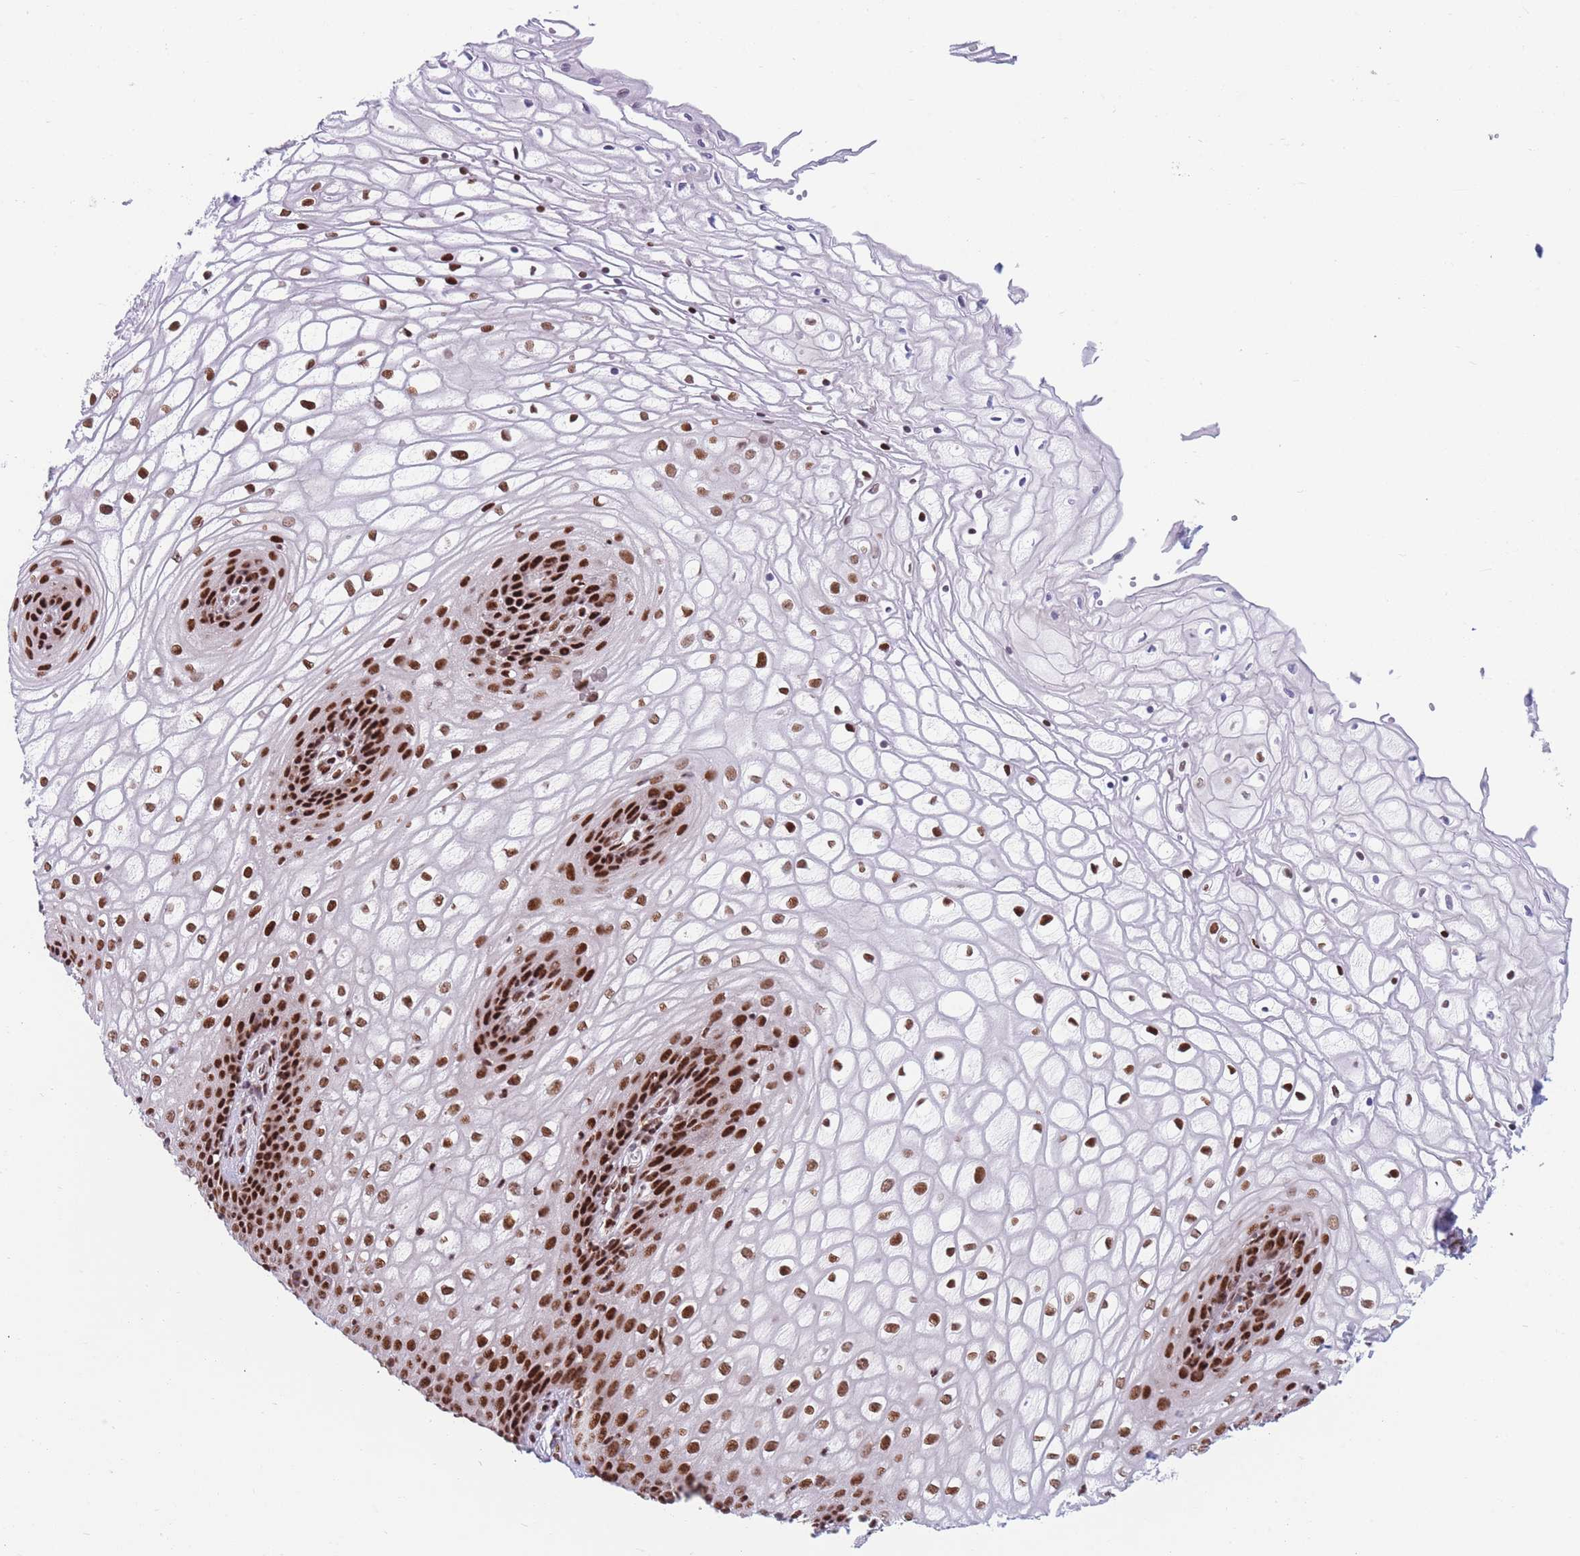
{"staining": {"intensity": "strong", "quantity": ">75%", "location": "nuclear"}, "tissue": "vagina", "cell_type": "Squamous epithelial cells", "image_type": "normal", "snomed": [{"axis": "morphology", "description": "Normal tissue, NOS"}, {"axis": "topography", "description": "Vagina"}], "caption": "Protein expression analysis of unremarkable vagina demonstrates strong nuclear expression in about >75% of squamous epithelial cells.", "gene": "DNAJC3", "patient": {"sex": "female", "age": 34}}